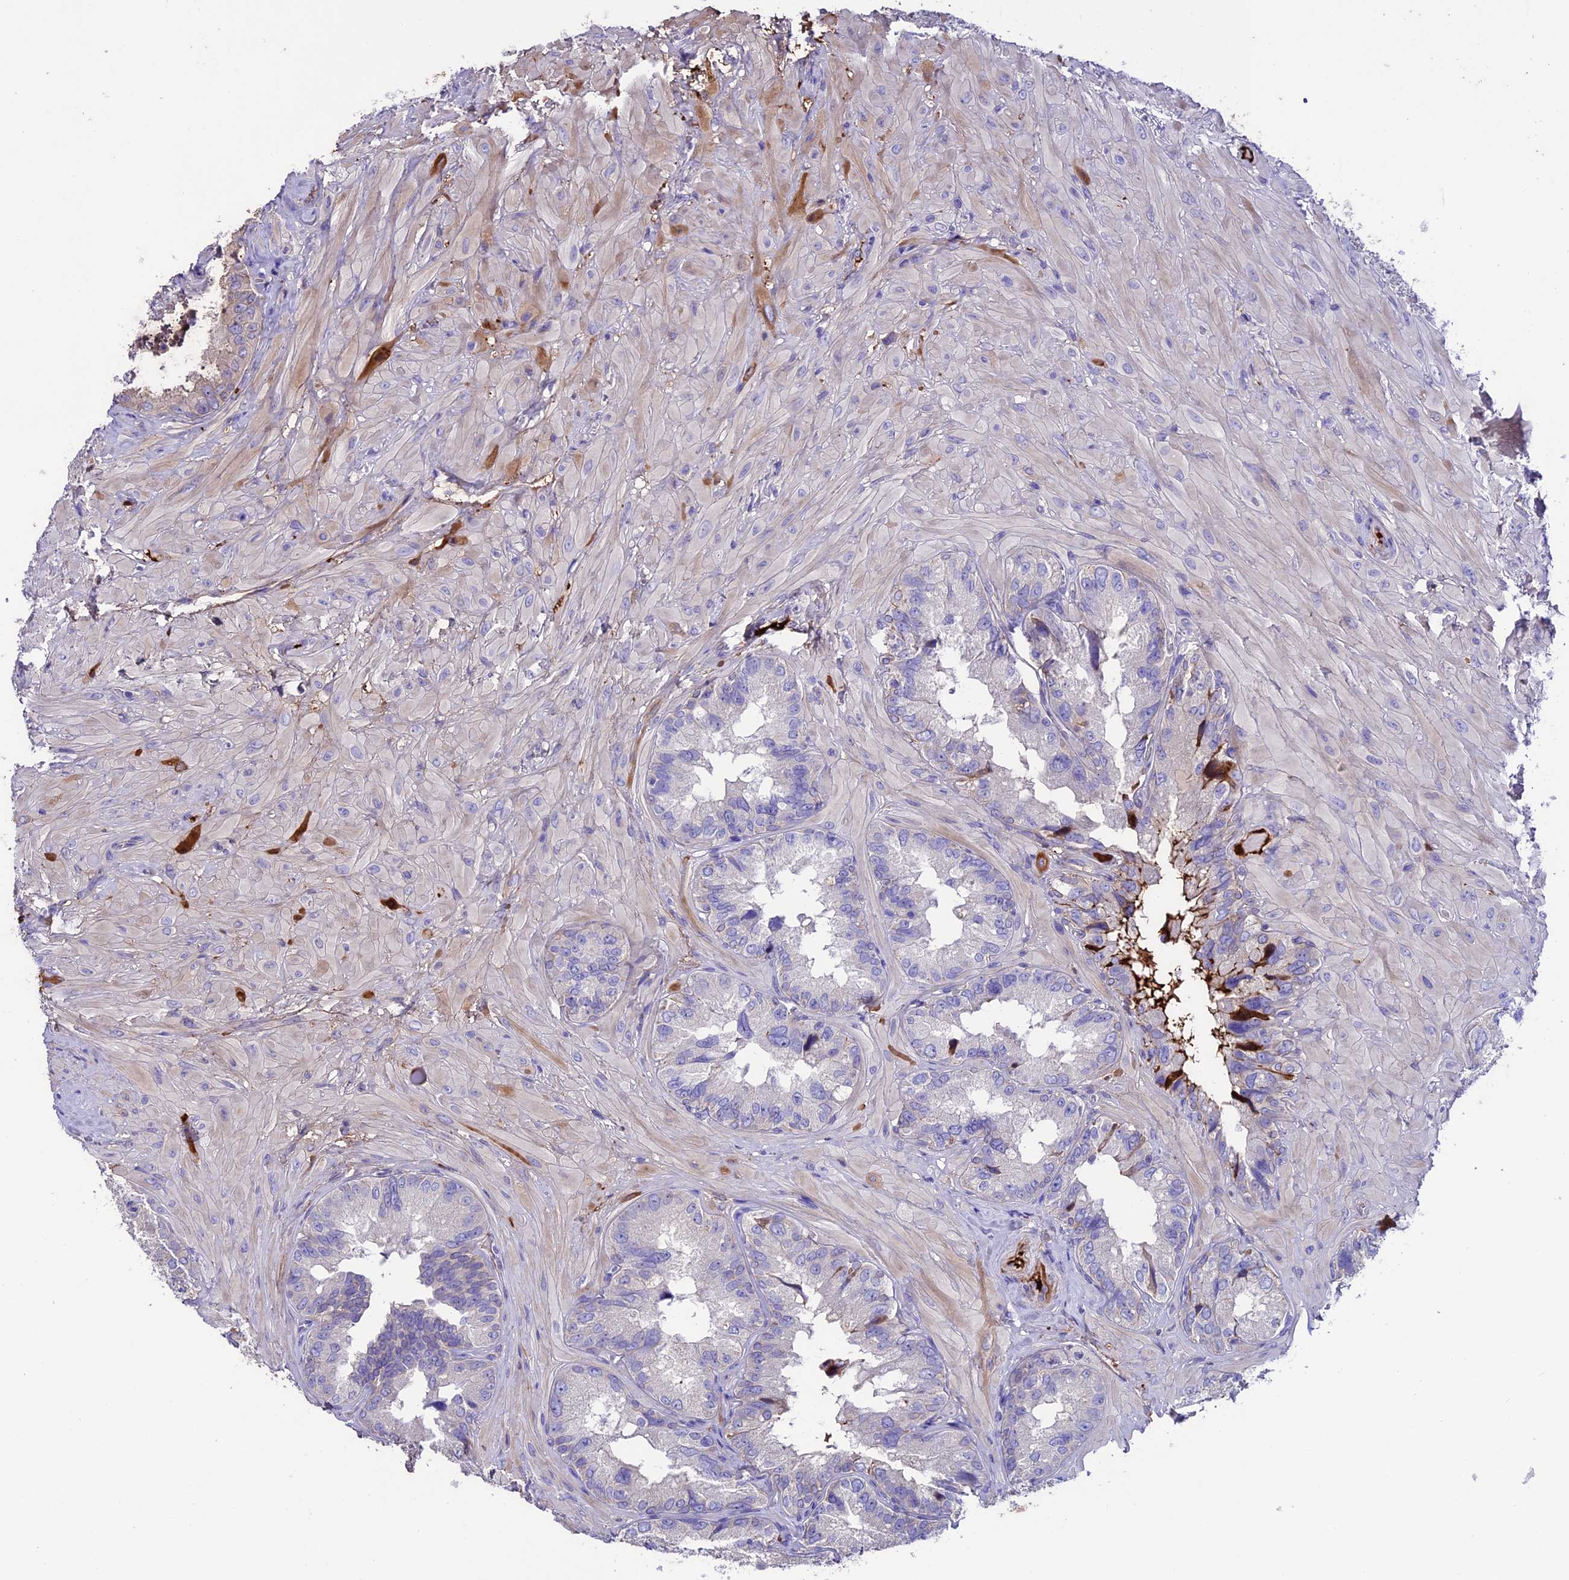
{"staining": {"intensity": "moderate", "quantity": "<25%", "location": "cytoplasmic/membranous"}, "tissue": "seminal vesicle", "cell_type": "Glandular cells", "image_type": "normal", "snomed": [{"axis": "morphology", "description": "Normal tissue, NOS"}, {"axis": "topography", "description": "Seminal veicle"}, {"axis": "topography", "description": "Peripheral nerve tissue"}], "caption": "Immunohistochemistry photomicrograph of benign human seminal vesicle stained for a protein (brown), which displays low levels of moderate cytoplasmic/membranous expression in approximately <25% of glandular cells.", "gene": "TCP11L2", "patient": {"sex": "male", "age": 67}}